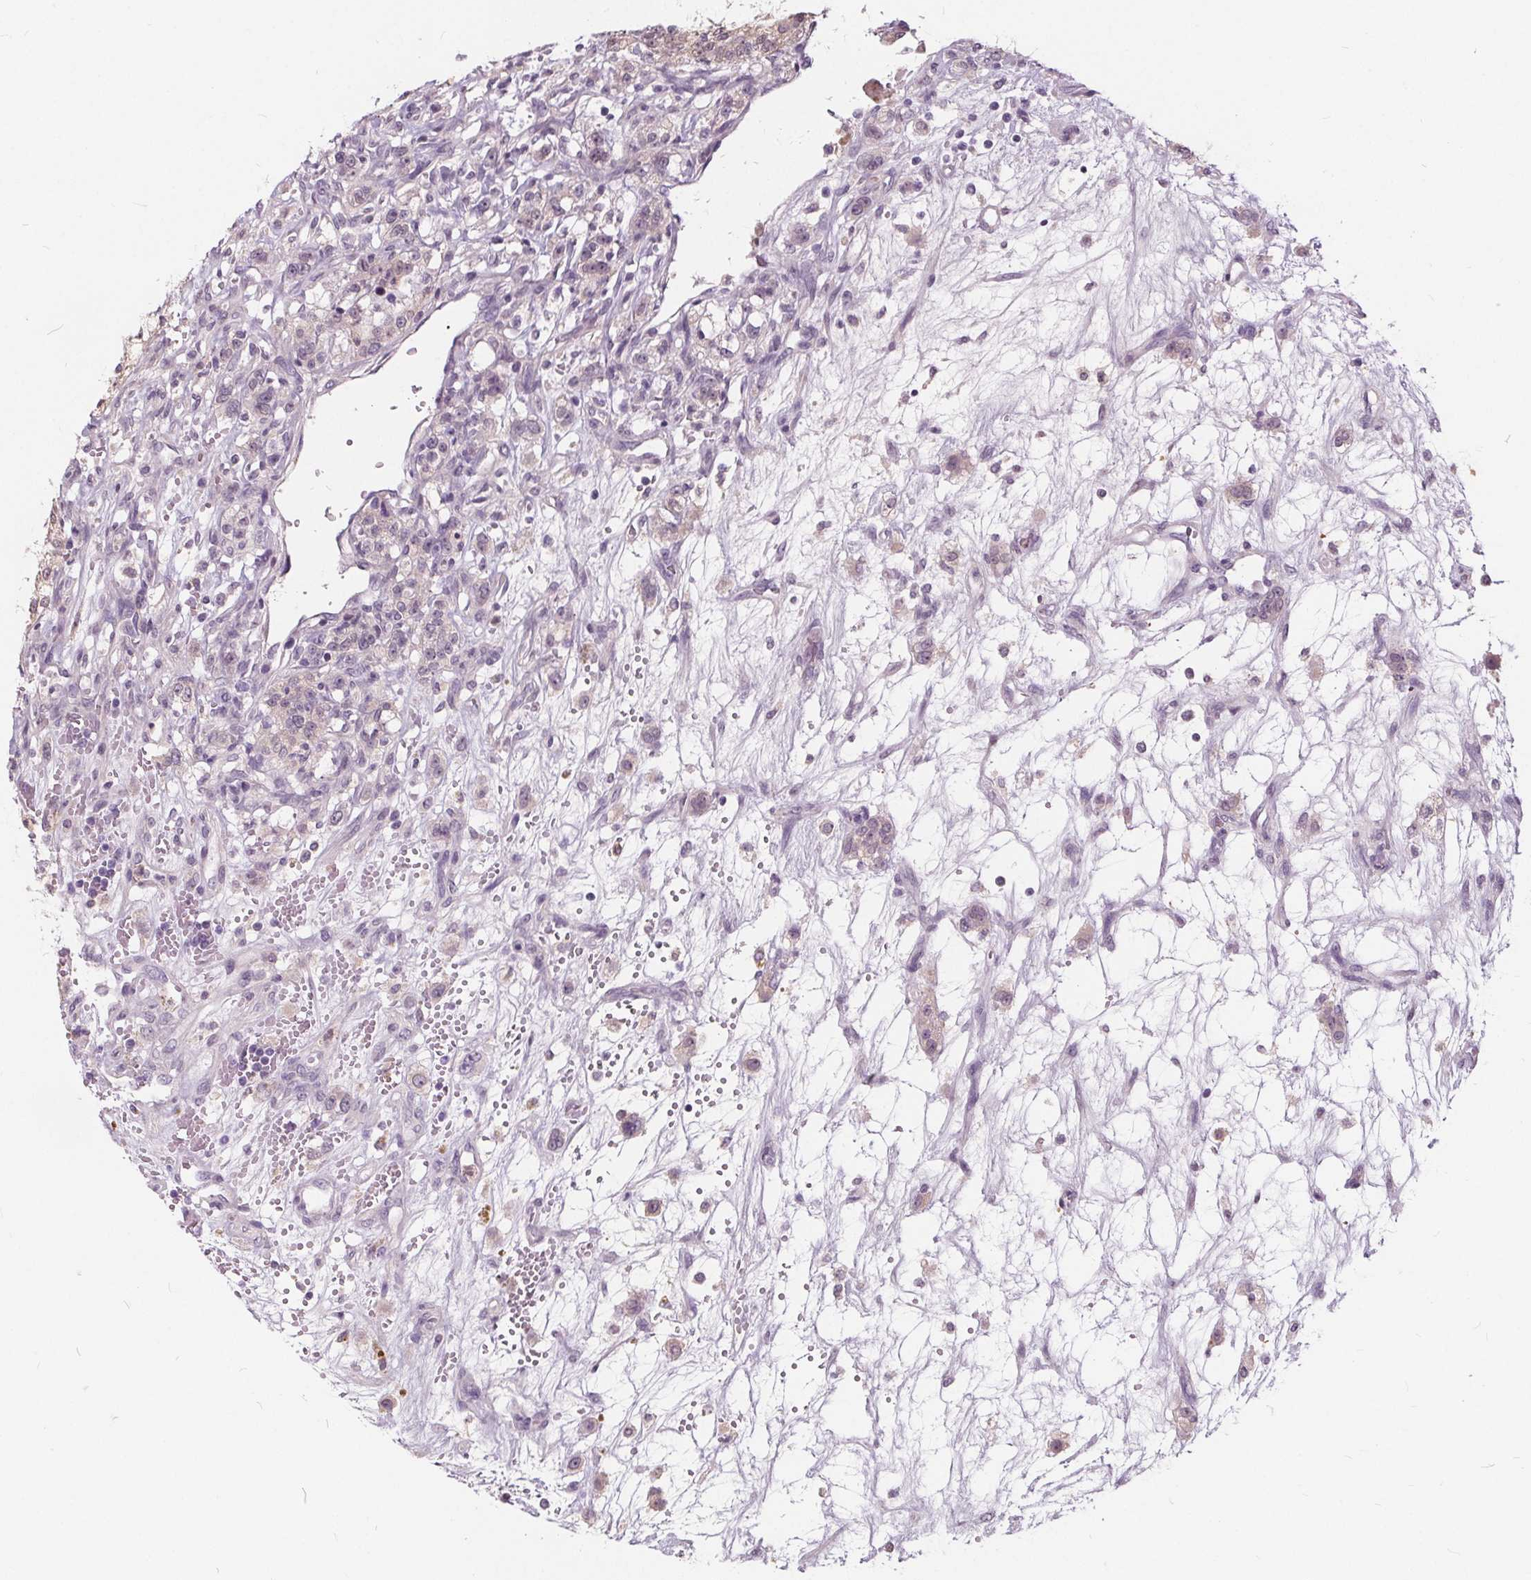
{"staining": {"intensity": "weak", "quantity": "<25%", "location": "cytoplasmic/membranous"}, "tissue": "renal cancer", "cell_type": "Tumor cells", "image_type": "cancer", "snomed": [{"axis": "morphology", "description": "Adenocarcinoma, NOS"}, {"axis": "topography", "description": "Kidney"}], "caption": "Immunohistochemical staining of adenocarcinoma (renal) reveals no significant expression in tumor cells.", "gene": "HAAO", "patient": {"sex": "female", "age": 63}}